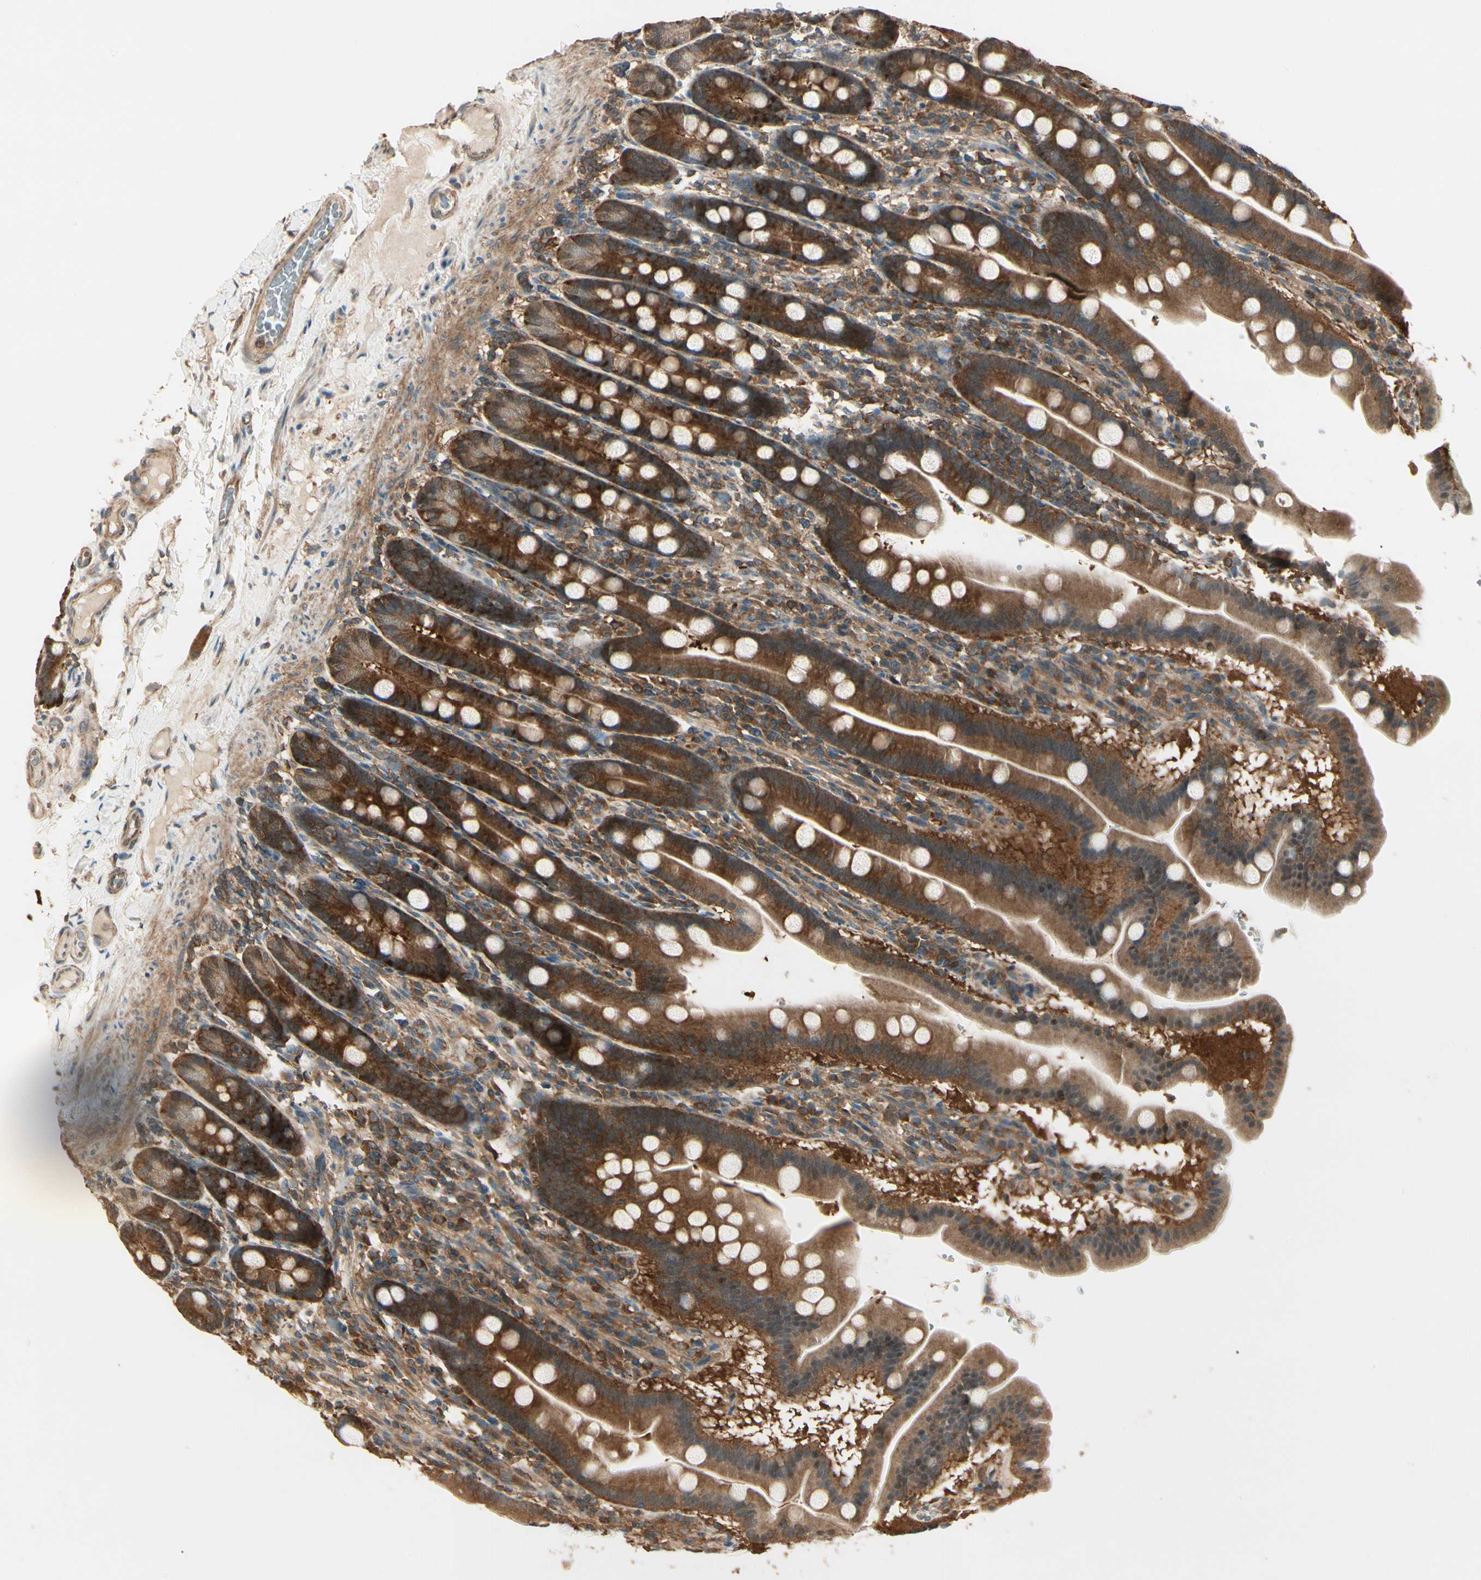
{"staining": {"intensity": "strong", "quantity": ">75%", "location": "cytoplasmic/membranous"}, "tissue": "duodenum", "cell_type": "Glandular cells", "image_type": "normal", "snomed": [{"axis": "morphology", "description": "Normal tissue, NOS"}, {"axis": "topography", "description": "Duodenum"}], "caption": "Immunohistochemical staining of benign duodenum reveals strong cytoplasmic/membranous protein positivity in about >75% of glandular cells. (Brightfield microscopy of DAB IHC at high magnification).", "gene": "CCT7", "patient": {"sex": "male", "age": 50}}